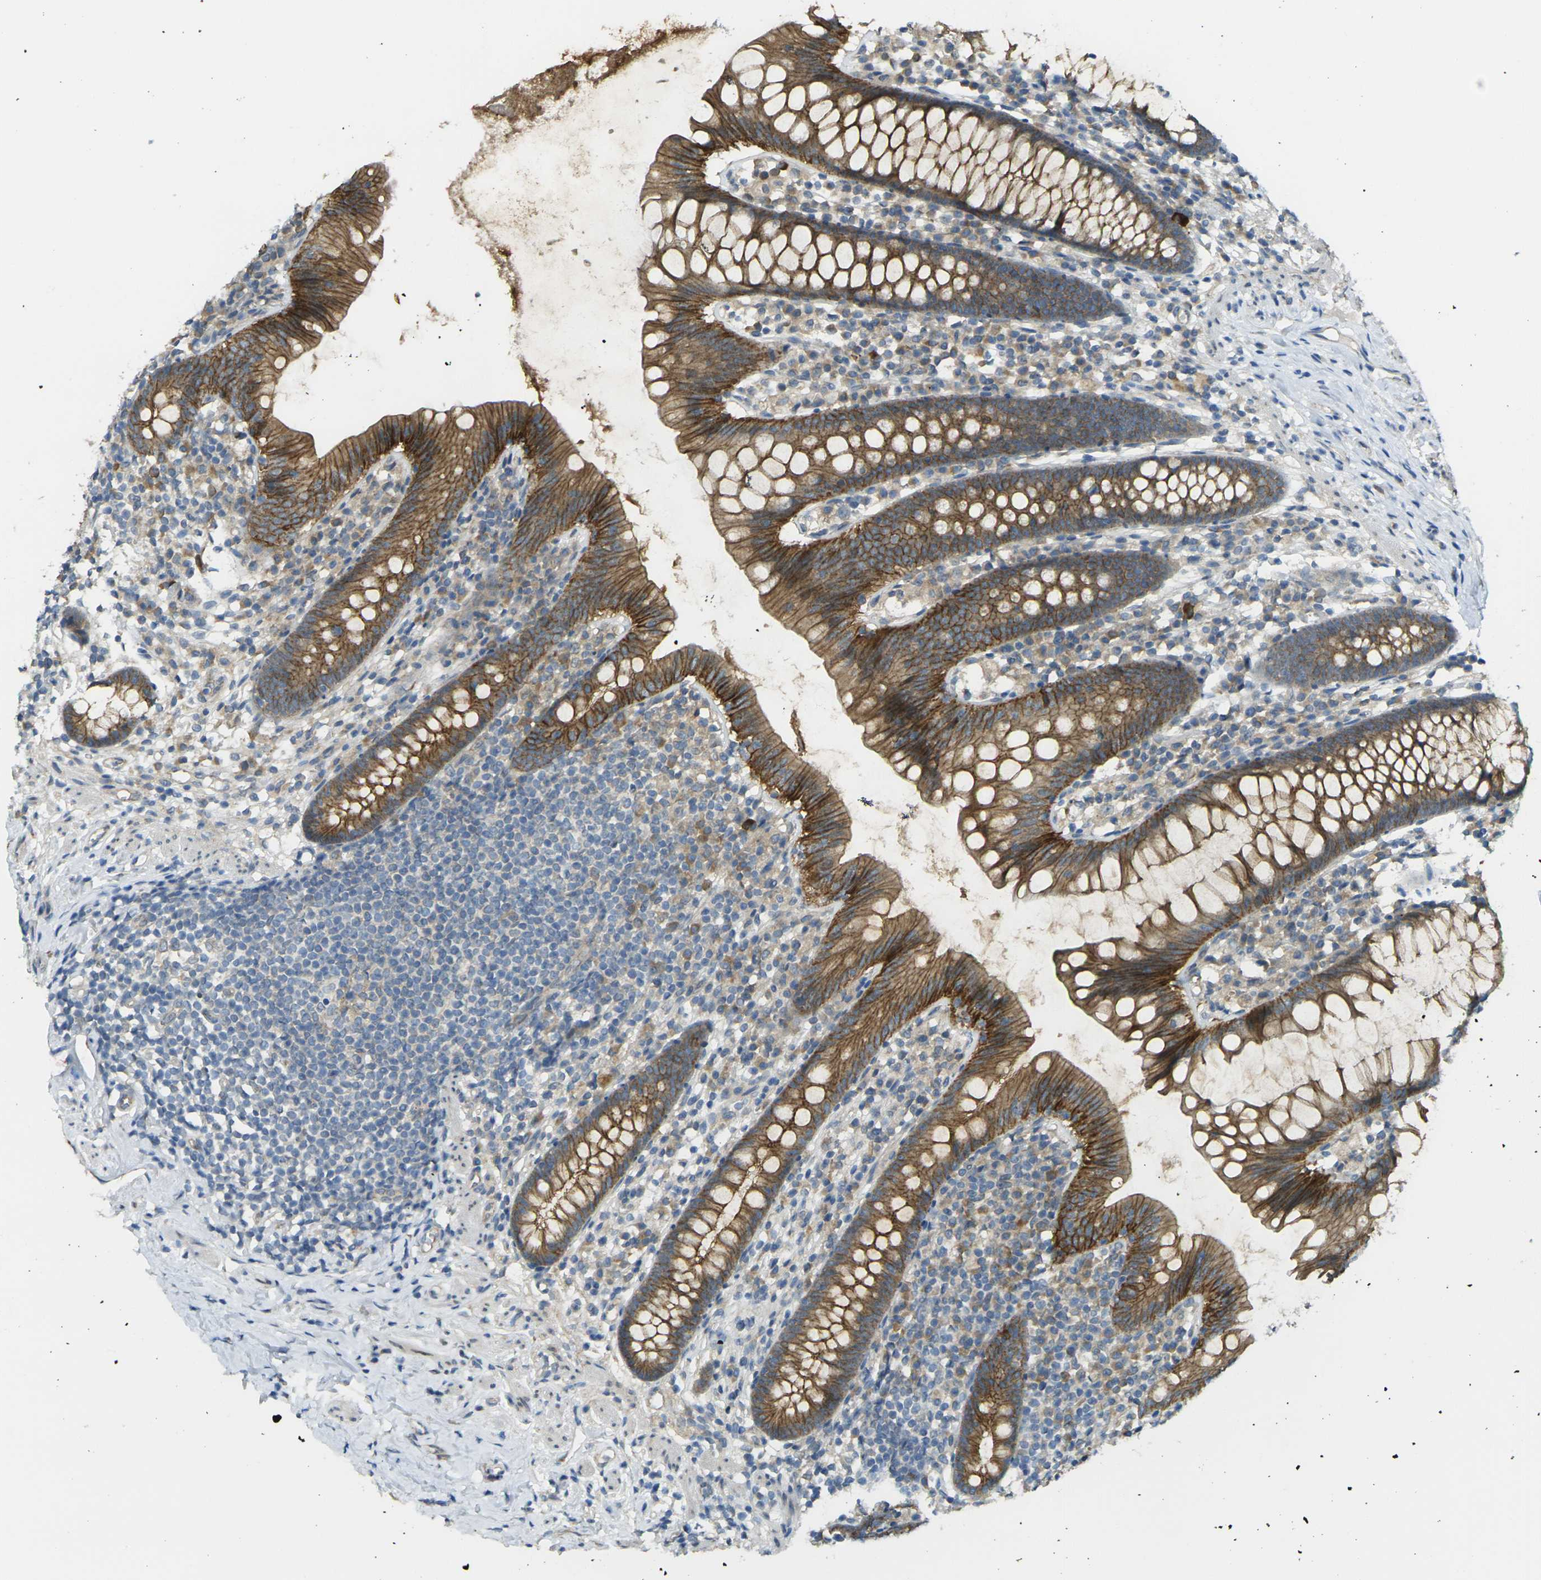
{"staining": {"intensity": "strong", "quantity": ">75%", "location": "cytoplasmic/membranous"}, "tissue": "appendix", "cell_type": "Glandular cells", "image_type": "normal", "snomed": [{"axis": "morphology", "description": "Normal tissue, NOS"}, {"axis": "topography", "description": "Appendix"}], "caption": "Brown immunohistochemical staining in benign human appendix reveals strong cytoplasmic/membranous expression in about >75% of glandular cells. (DAB (3,3'-diaminobenzidine) = brown stain, brightfield microscopy at high magnification).", "gene": "RHBDD1", "patient": {"sex": "male", "age": 52}}